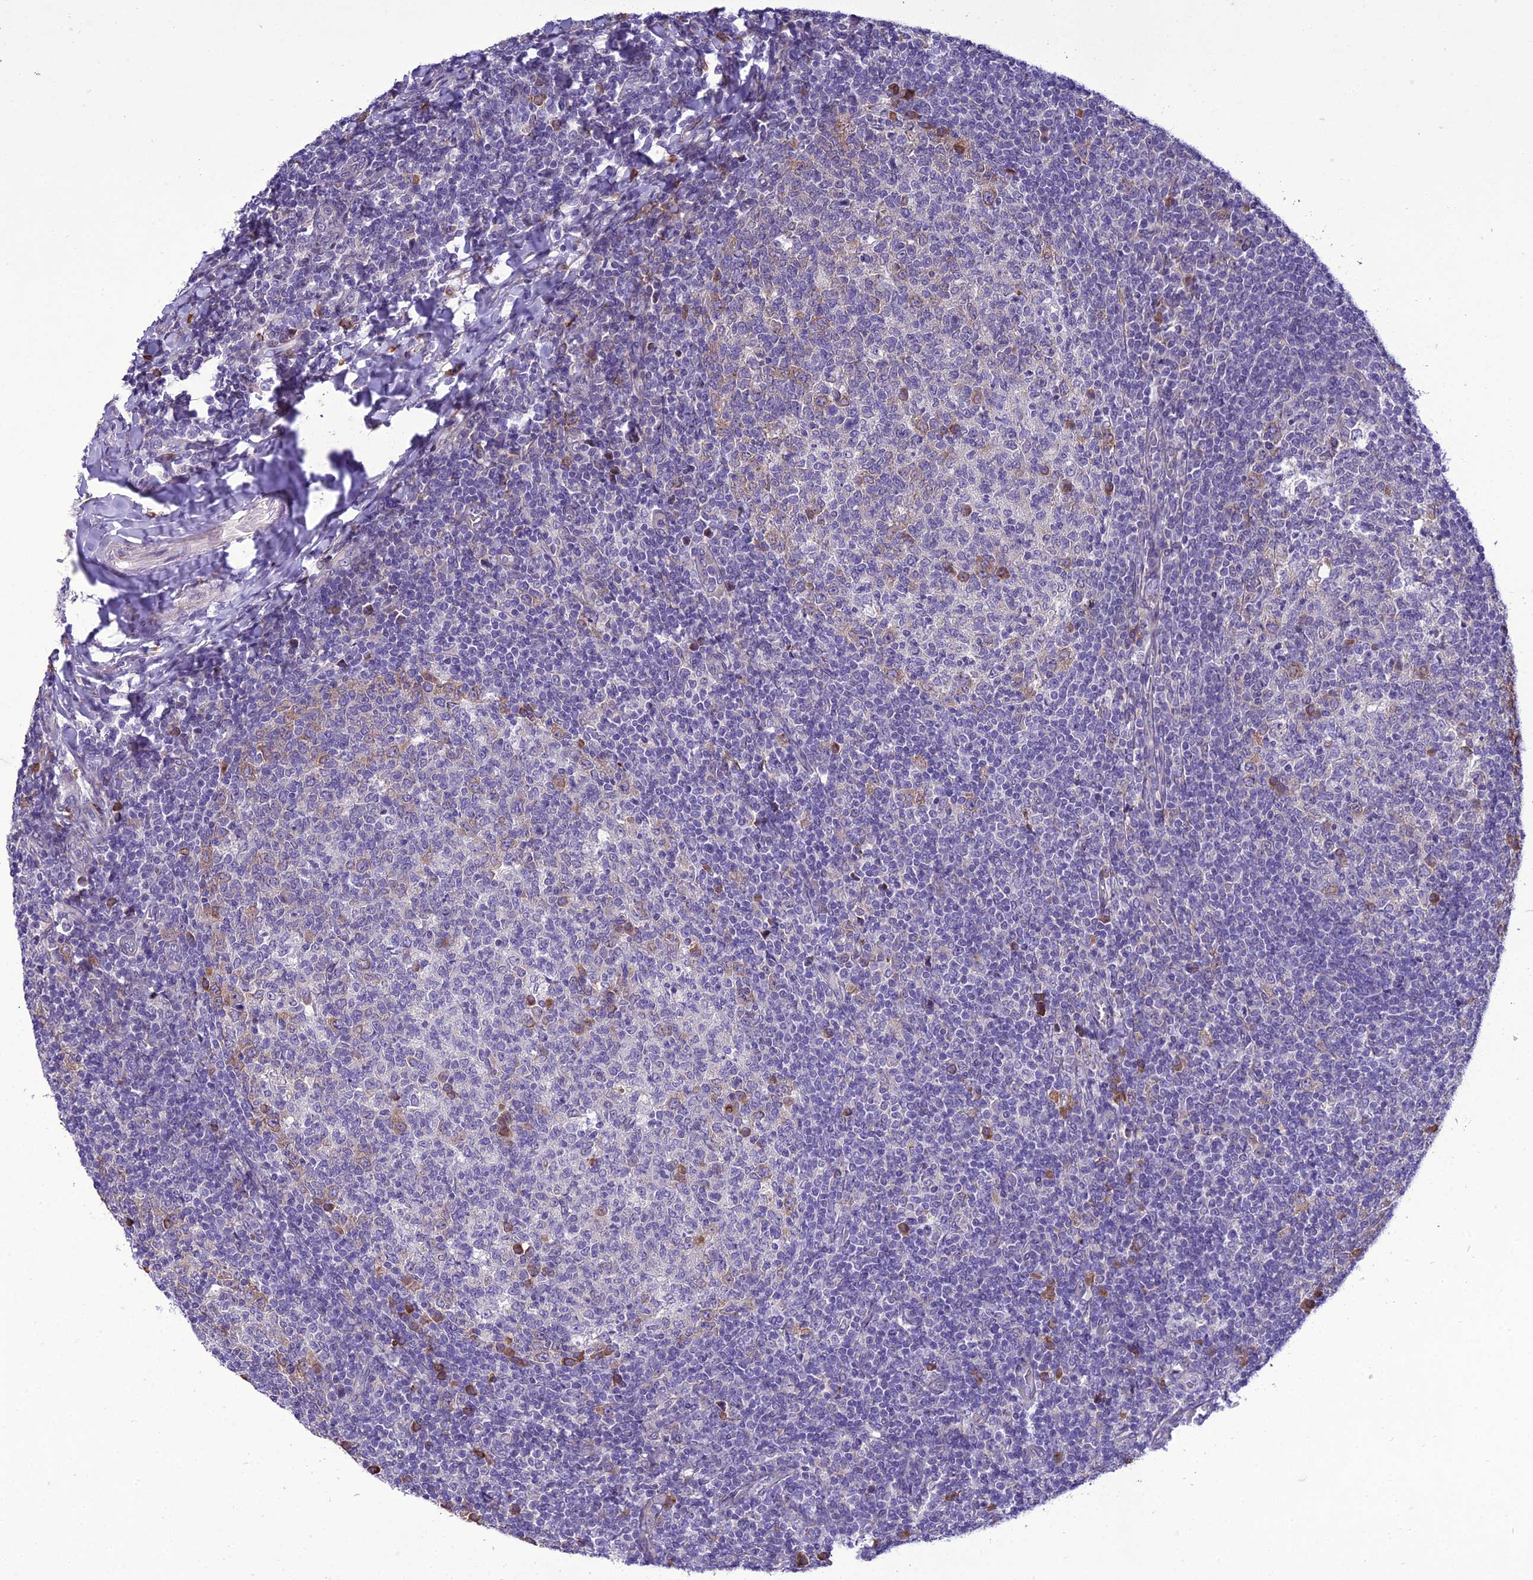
{"staining": {"intensity": "strong", "quantity": "<25%", "location": "cytoplasmic/membranous"}, "tissue": "tonsil", "cell_type": "Germinal center cells", "image_type": "normal", "snomed": [{"axis": "morphology", "description": "Normal tissue, NOS"}, {"axis": "topography", "description": "Tonsil"}], "caption": "The histopathology image shows staining of normal tonsil, revealing strong cytoplasmic/membranous protein positivity (brown color) within germinal center cells.", "gene": "NEURL2", "patient": {"sex": "female", "age": 19}}